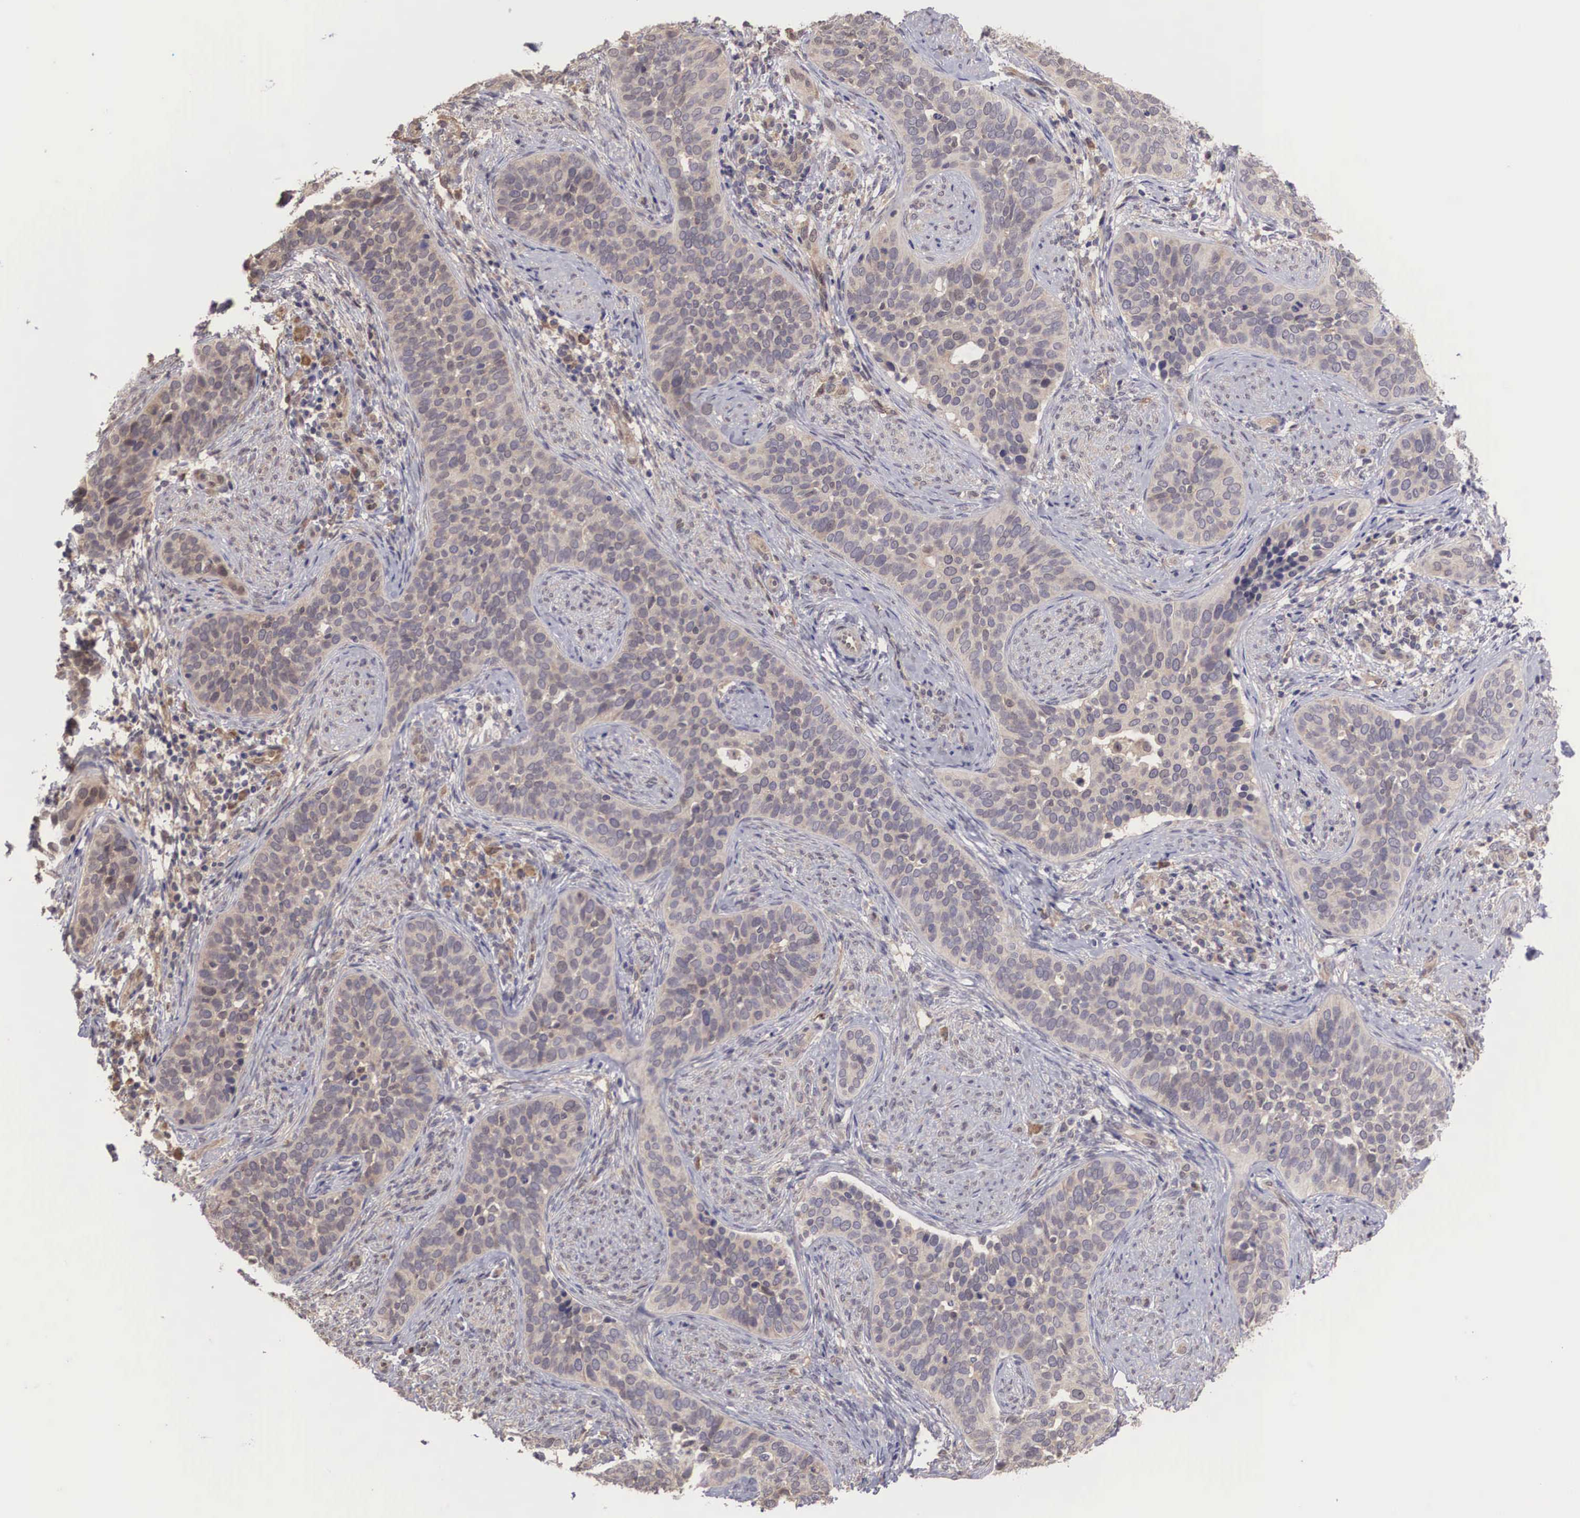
{"staining": {"intensity": "weak", "quantity": ">75%", "location": "cytoplasmic/membranous"}, "tissue": "cervical cancer", "cell_type": "Tumor cells", "image_type": "cancer", "snomed": [{"axis": "morphology", "description": "Squamous cell carcinoma, NOS"}, {"axis": "topography", "description": "Cervix"}], "caption": "Cervical squamous cell carcinoma was stained to show a protein in brown. There is low levels of weak cytoplasmic/membranous expression in about >75% of tumor cells.", "gene": "DNAJB7", "patient": {"sex": "female", "age": 31}}